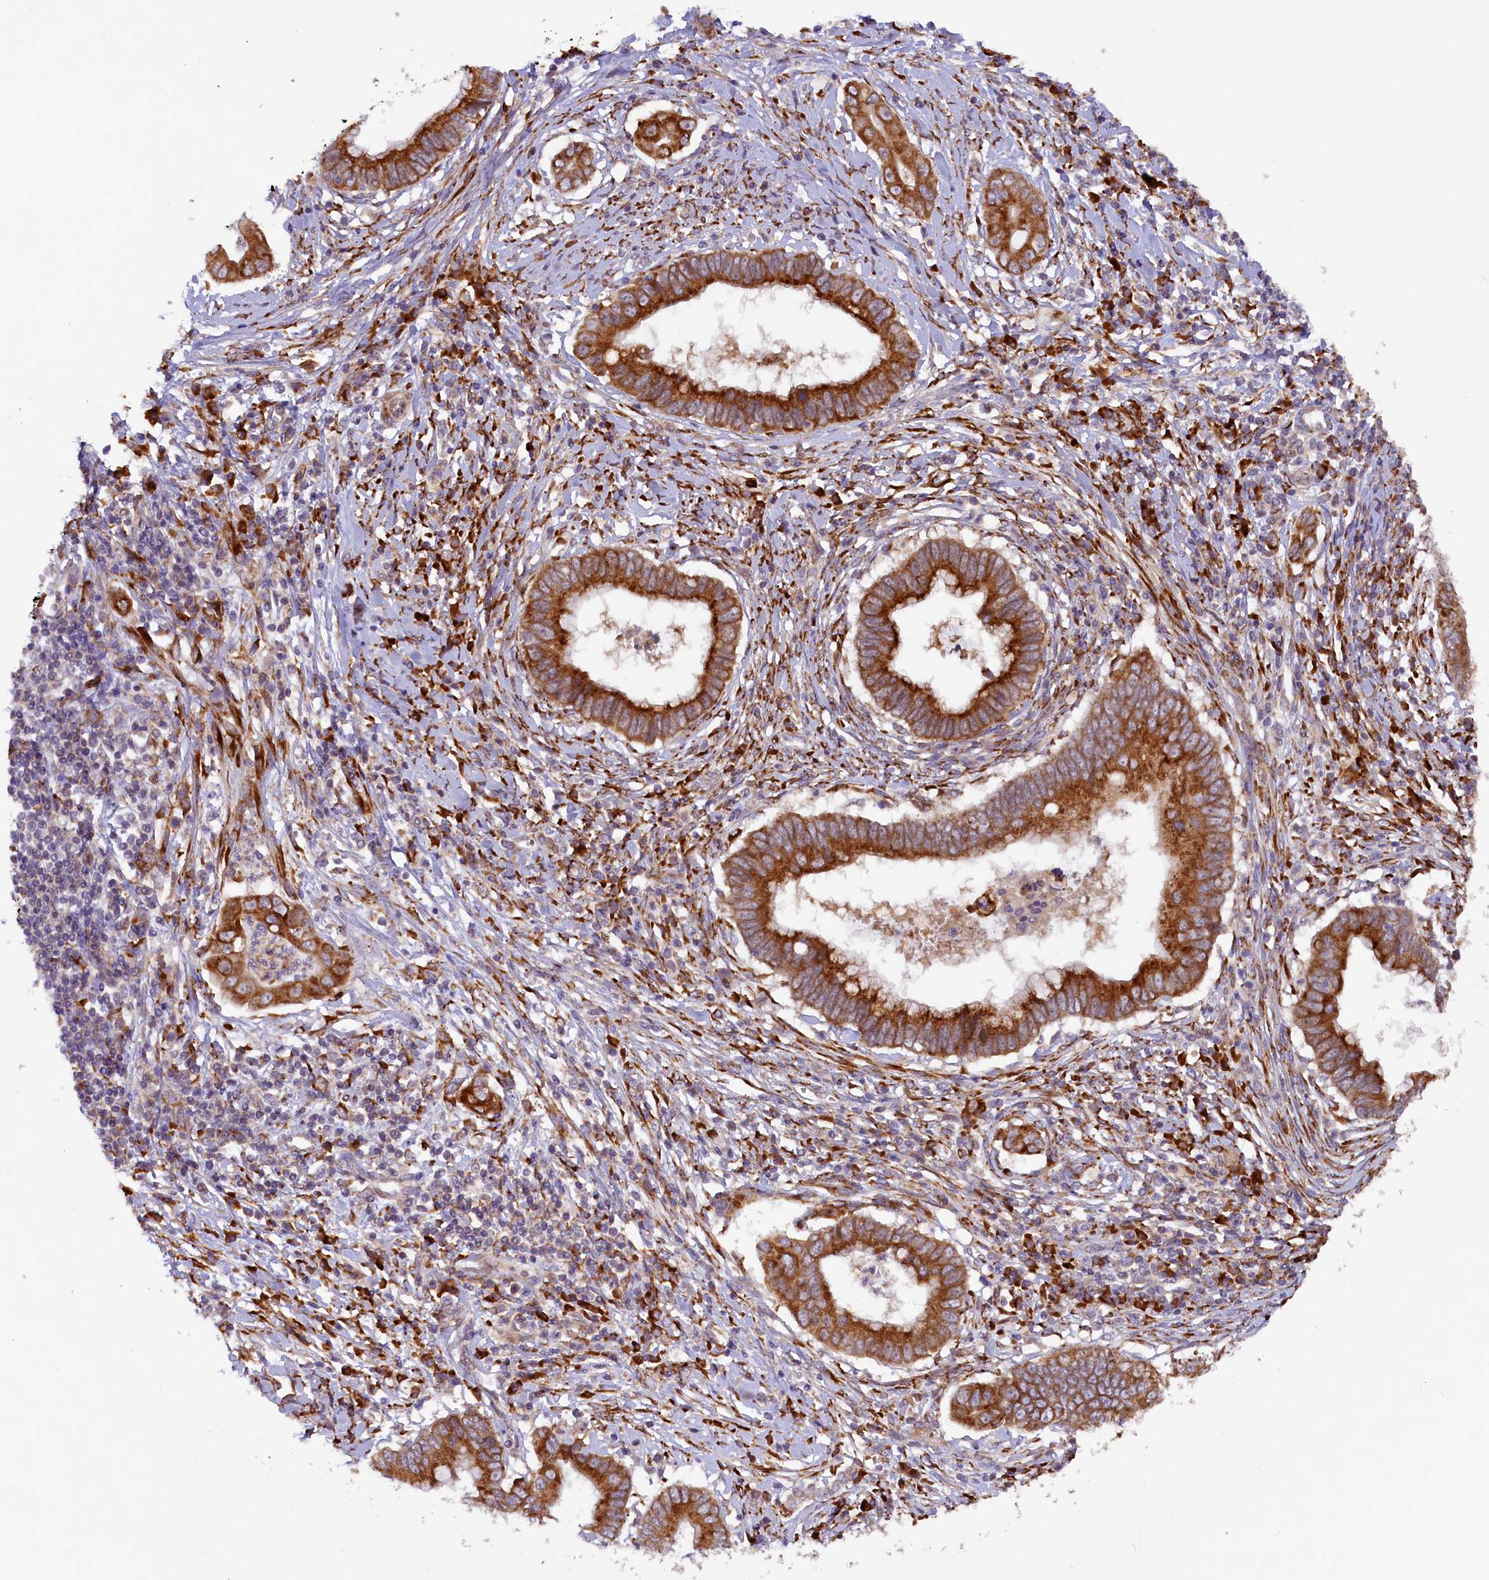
{"staining": {"intensity": "strong", "quantity": ">75%", "location": "cytoplasmic/membranous"}, "tissue": "cervical cancer", "cell_type": "Tumor cells", "image_type": "cancer", "snomed": [{"axis": "morphology", "description": "Adenocarcinoma, NOS"}, {"axis": "topography", "description": "Cervix"}], "caption": "This is a histology image of IHC staining of cervical cancer, which shows strong staining in the cytoplasmic/membranous of tumor cells.", "gene": "SSC5D", "patient": {"sex": "female", "age": 44}}